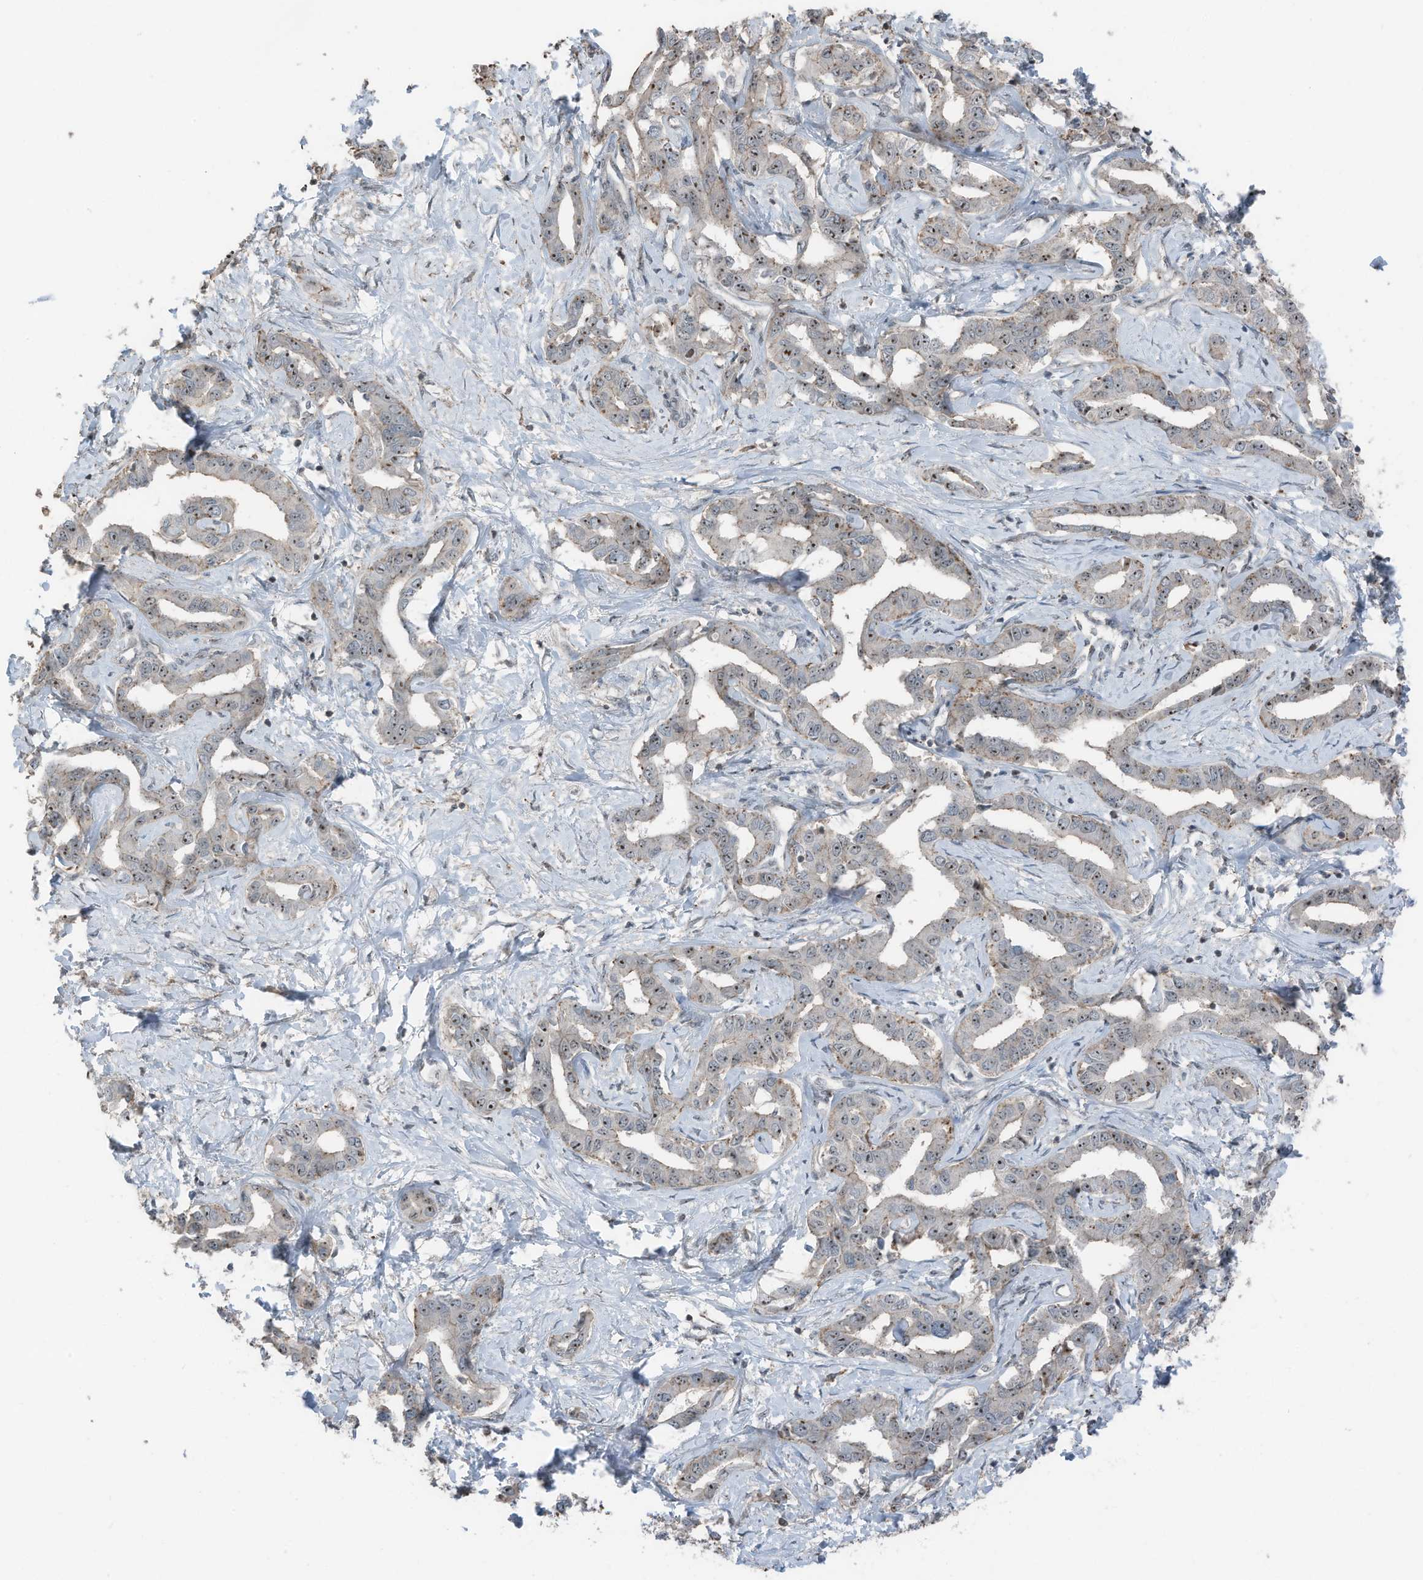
{"staining": {"intensity": "moderate", "quantity": ">75%", "location": "nuclear"}, "tissue": "liver cancer", "cell_type": "Tumor cells", "image_type": "cancer", "snomed": [{"axis": "morphology", "description": "Cholangiocarcinoma"}, {"axis": "topography", "description": "Liver"}], "caption": "Liver cancer (cholangiocarcinoma) tissue shows moderate nuclear expression in about >75% of tumor cells, visualized by immunohistochemistry. The protein of interest is shown in brown color, while the nuclei are stained blue.", "gene": "UTP3", "patient": {"sex": "male", "age": 59}}